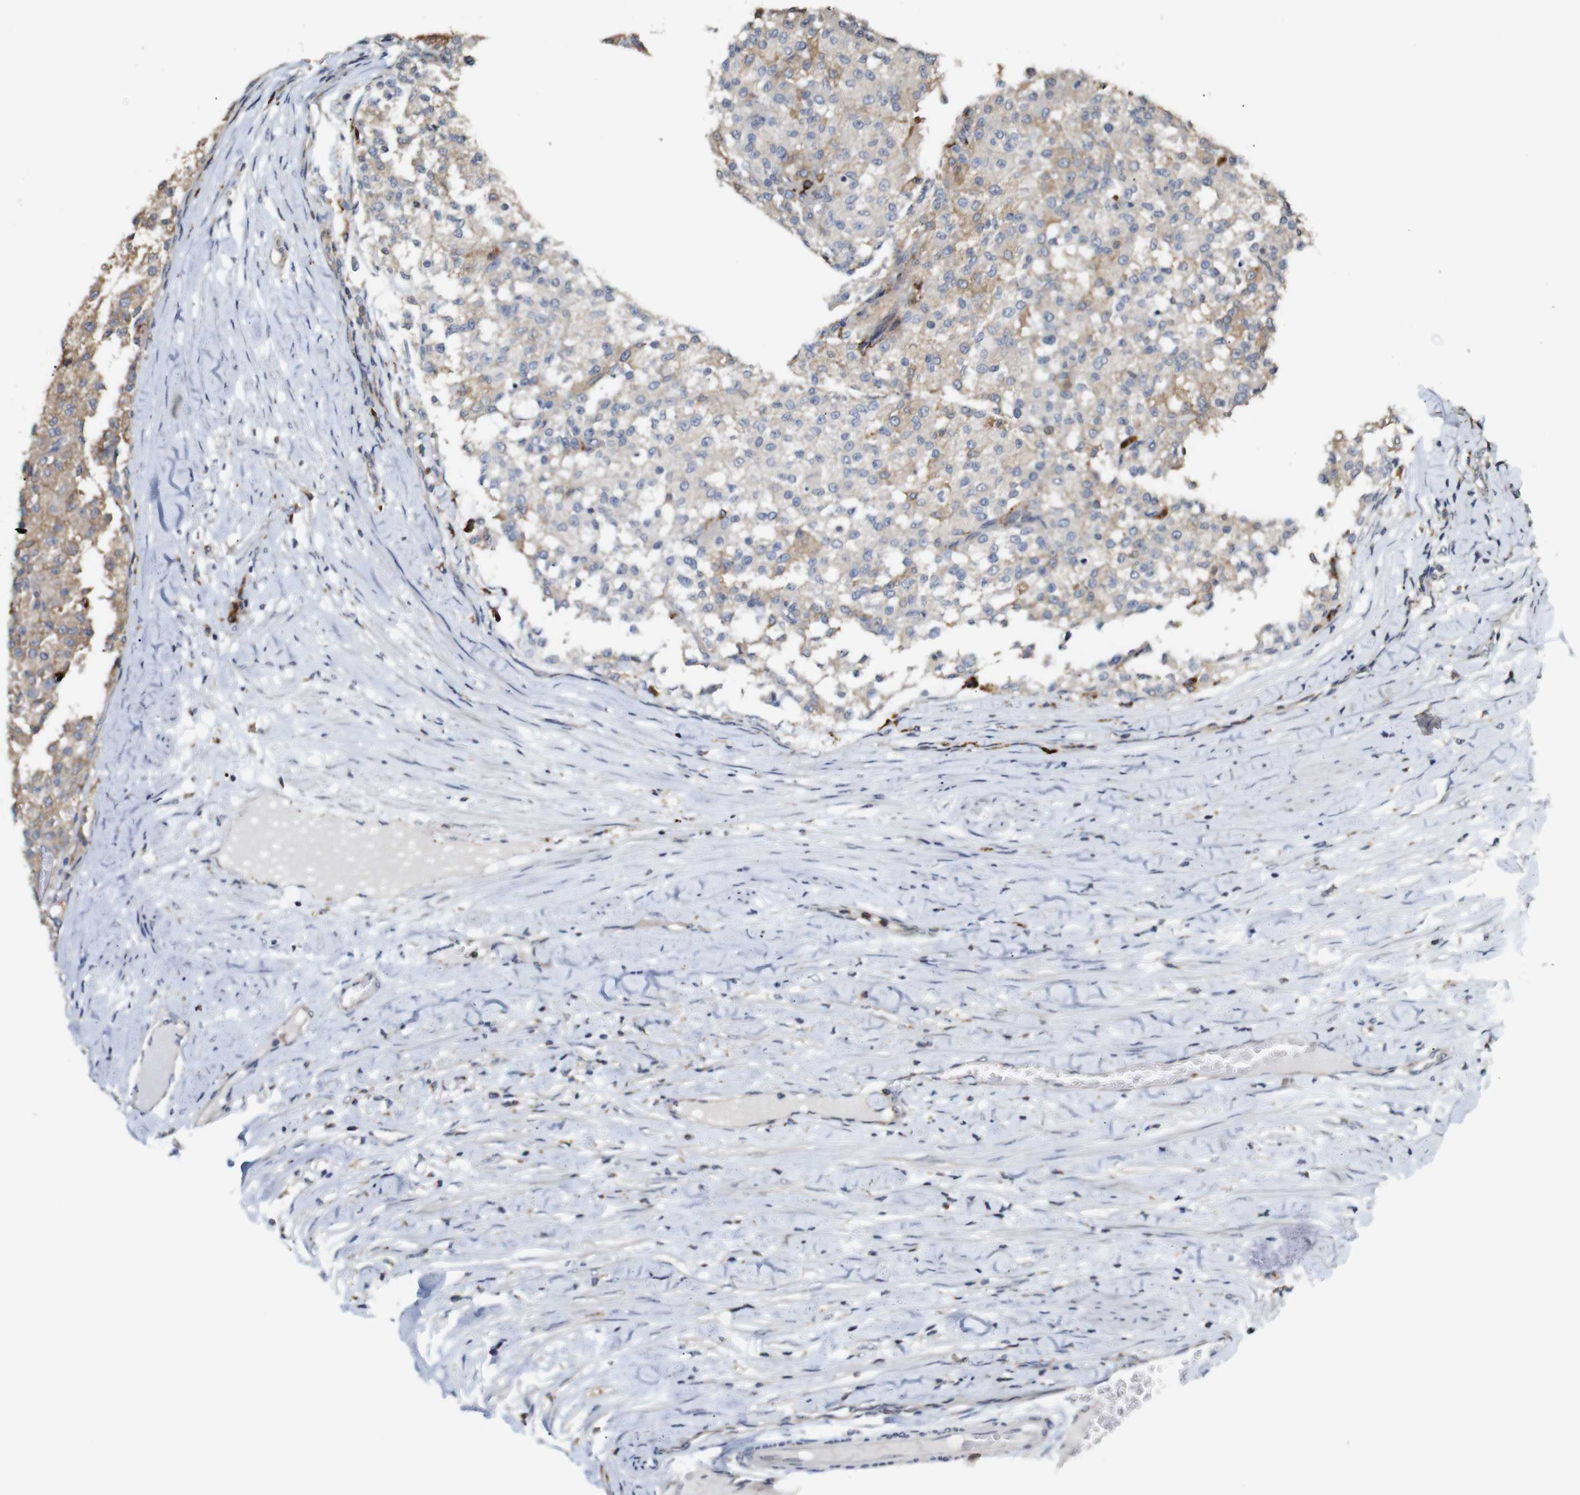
{"staining": {"intensity": "weak", "quantity": "<25%", "location": "cytoplasmic/membranous"}, "tissue": "testis cancer", "cell_type": "Tumor cells", "image_type": "cancer", "snomed": [{"axis": "morphology", "description": "Seminoma, NOS"}, {"axis": "topography", "description": "Testis"}], "caption": "Immunohistochemical staining of testis cancer (seminoma) demonstrates no significant positivity in tumor cells.", "gene": "KSR1", "patient": {"sex": "male", "age": 59}}